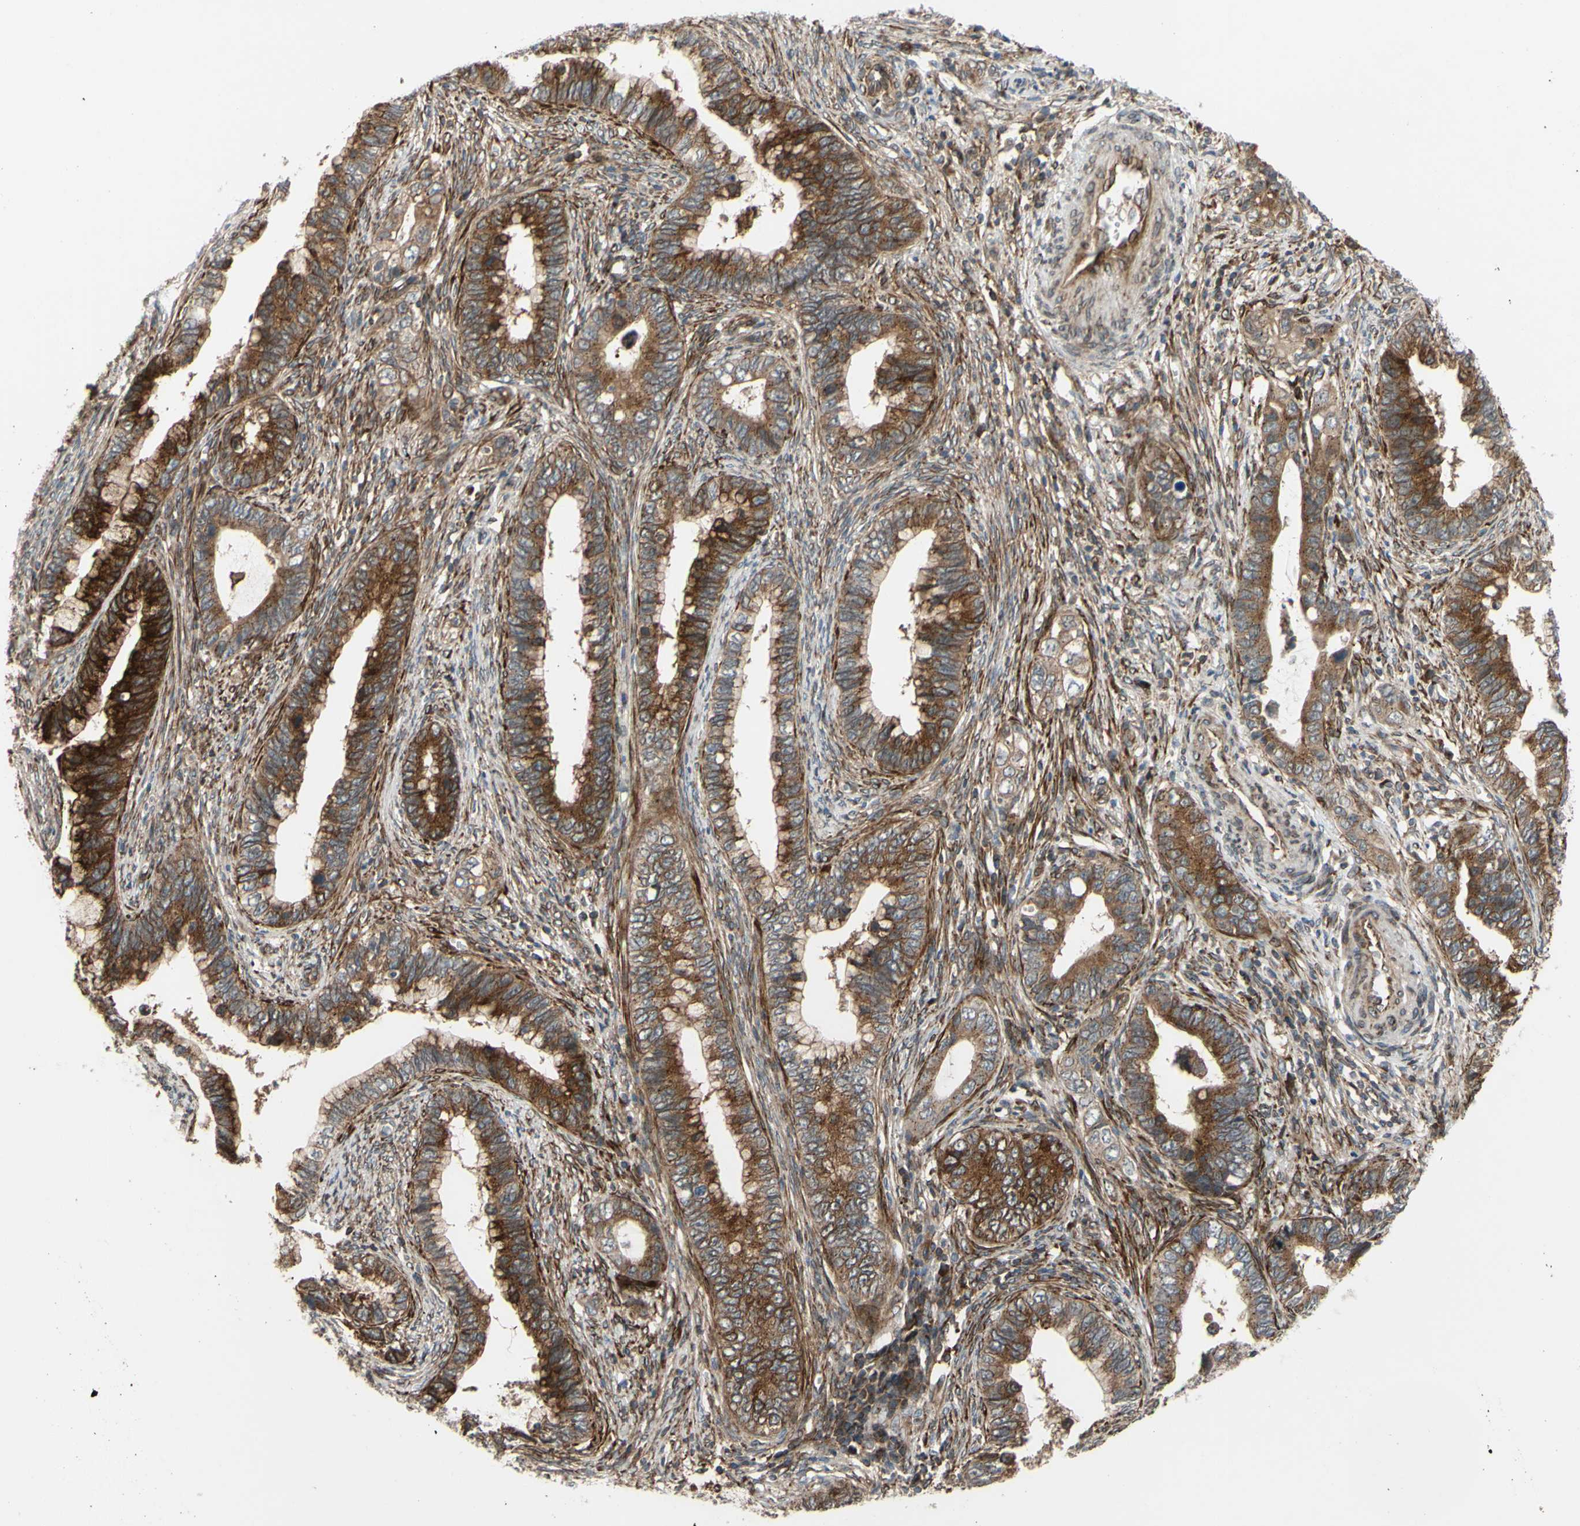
{"staining": {"intensity": "strong", "quantity": ">75%", "location": "cytoplasmic/membranous"}, "tissue": "cervical cancer", "cell_type": "Tumor cells", "image_type": "cancer", "snomed": [{"axis": "morphology", "description": "Adenocarcinoma, NOS"}, {"axis": "topography", "description": "Cervix"}], "caption": "This photomicrograph reveals immunohistochemistry staining of human cervical cancer (adenocarcinoma), with high strong cytoplasmic/membranous expression in about >75% of tumor cells.", "gene": "PRAF2", "patient": {"sex": "female", "age": 44}}